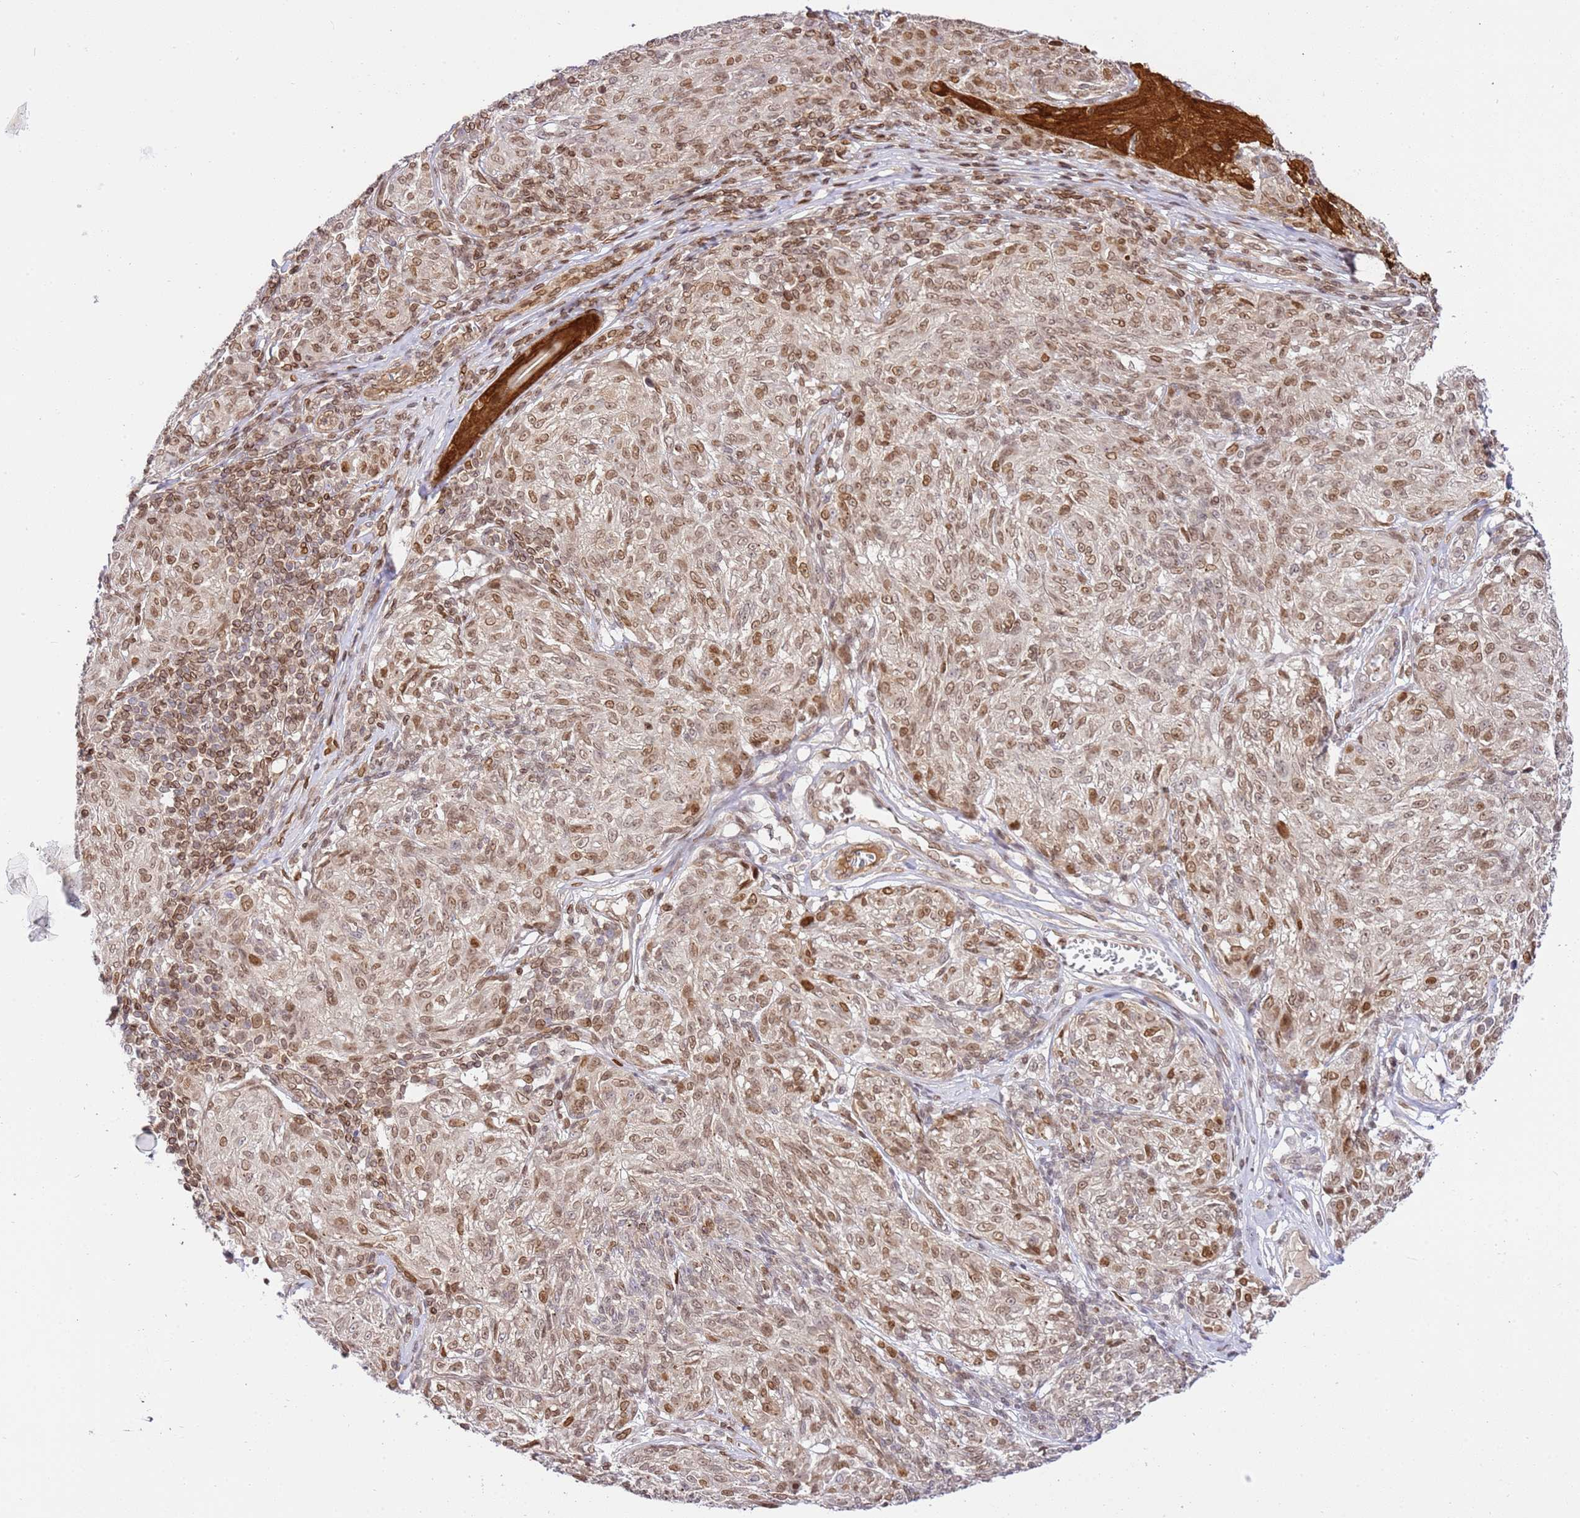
{"staining": {"intensity": "moderate", "quantity": ">75%", "location": "nuclear"}, "tissue": "melanoma", "cell_type": "Tumor cells", "image_type": "cancer", "snomed": [{"axis": "morphology", "description": "Malignant melanoma, NOS"}, {"axis": "topography", "description": "Skin"}], "caption": "Human melanoma stained for a protein (brown) displays moderate nuclear positive staining in about >75% of tumor cells.", "gene": "TRIM37", "patient": {"sex": "female", "age": 63}}